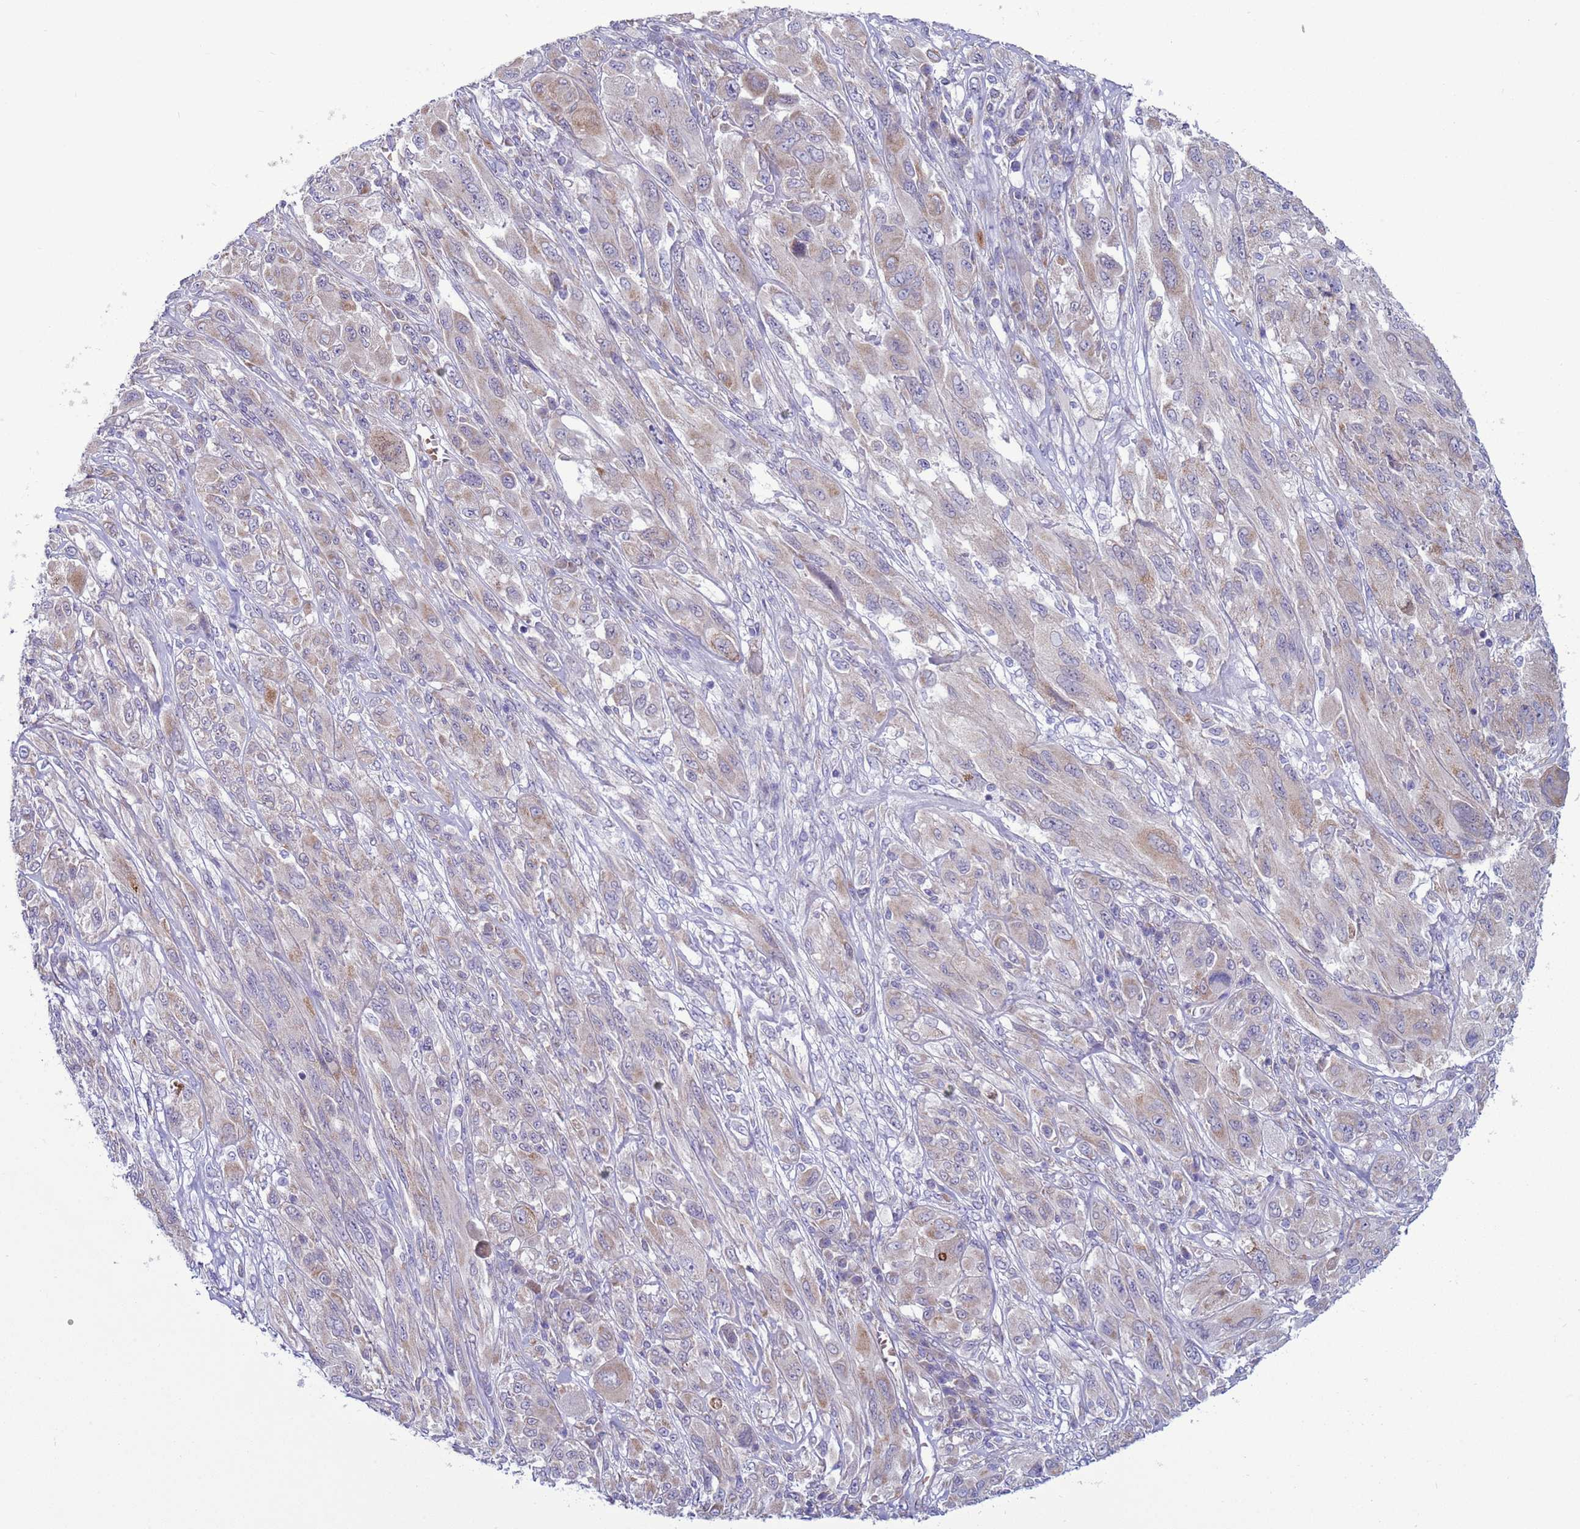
{"staining": {"intensity": "weak", "quantity": "<25%", "location": "cytoplasmic/membranous"}, "tissue": "melanoma", "cell_type": "Tumor cells", "image_type": "cancer", "snomed": [{"axis": "morphology", "description": "Malignant melanoma, NOS"}, {"axis": "topography", "description": "Skin"}], "caption": "DAB (3,3'-diaminobenzidine) immunohistochemical staining of malignant melanoma reveals no significant positivity in tumor cells.", "gene": "ABHD17B", "patient": {"sex": "female", "age": 91}}